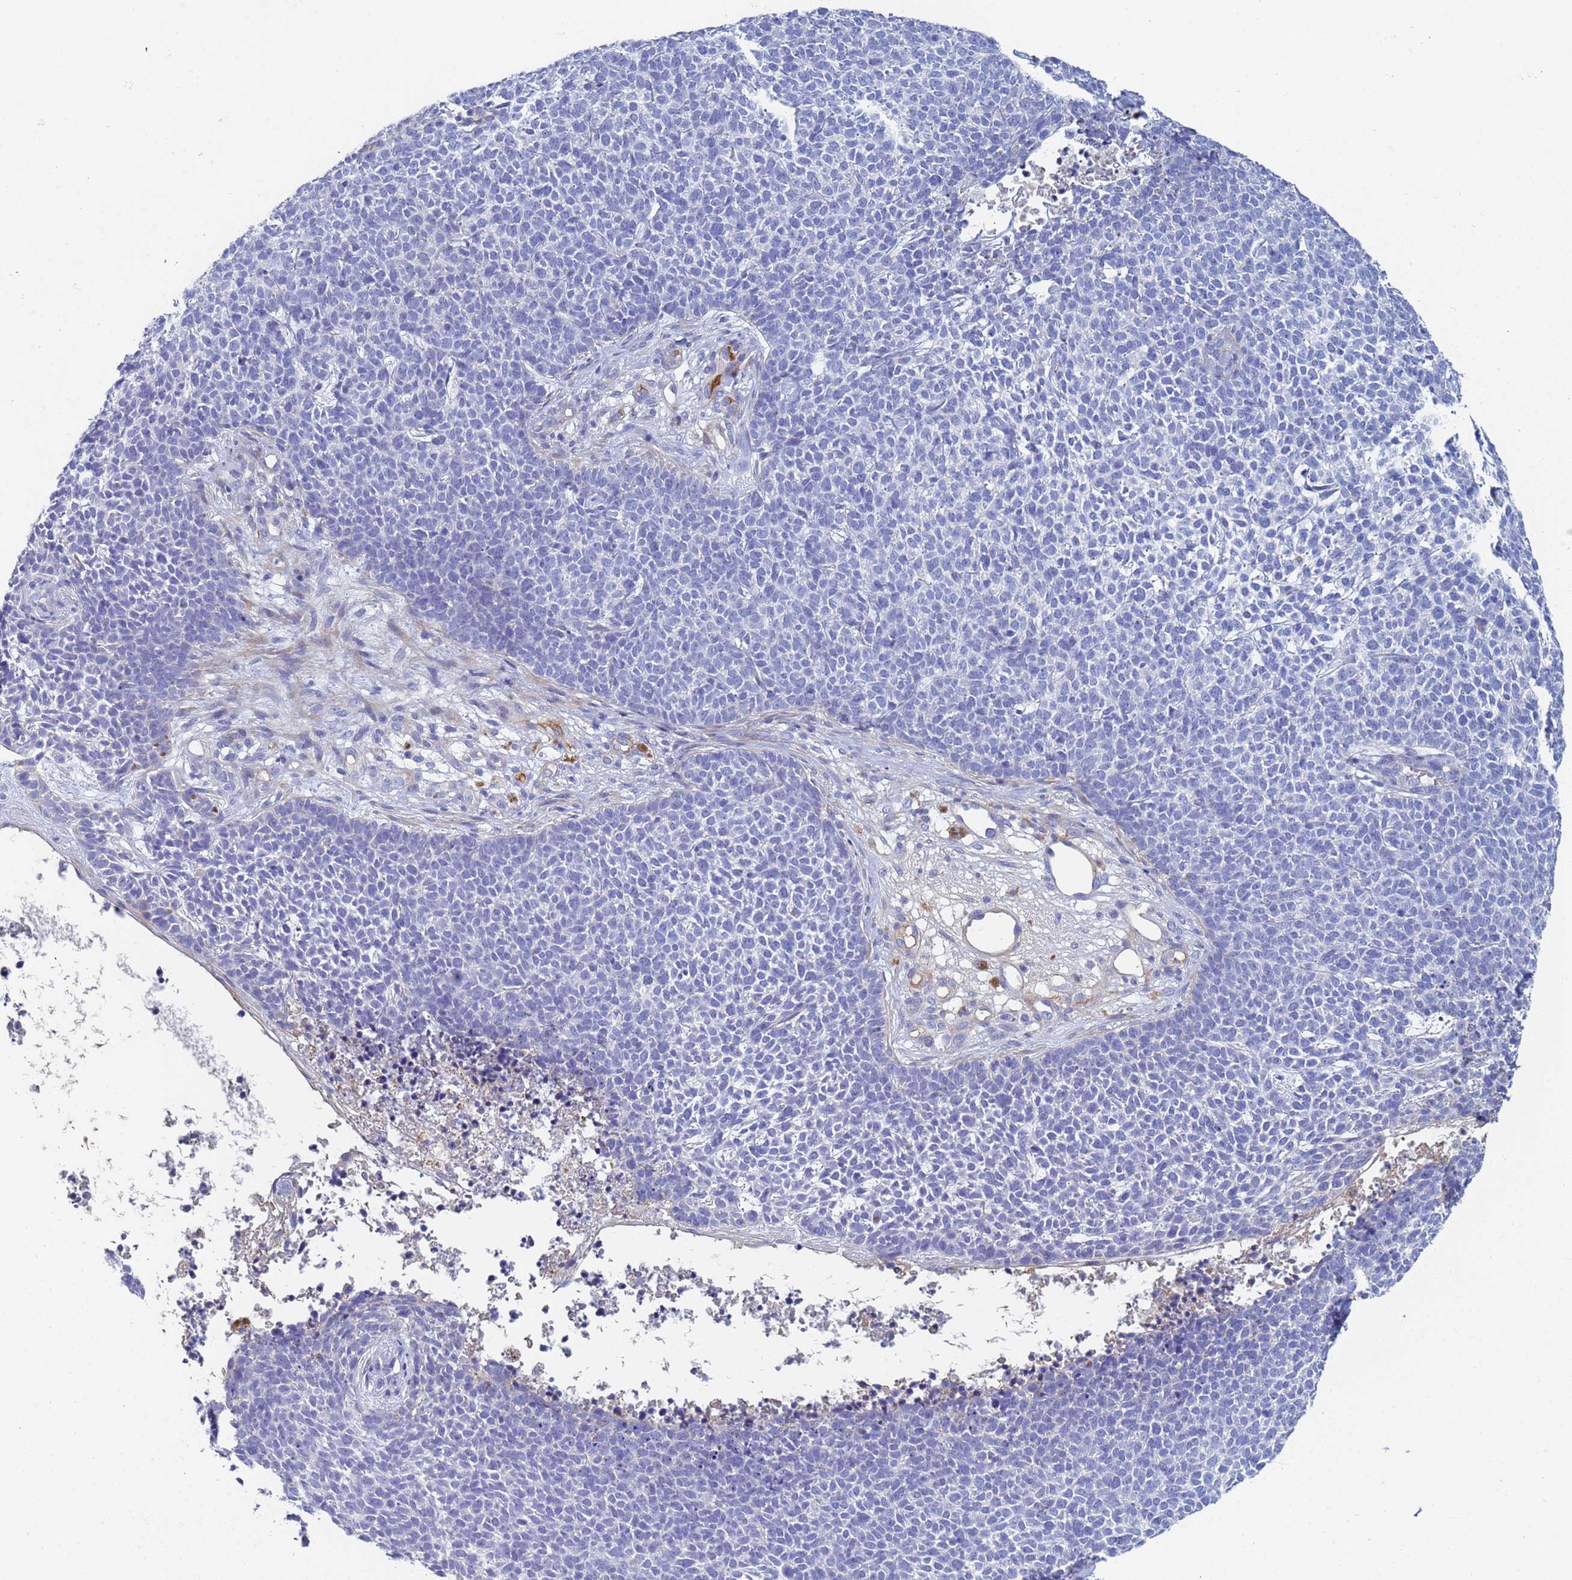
{"staining": {"intensity": "negative", "quantity": "none", "location": "none"}, "tissue": "skin cancer", "cell_type": "Tumor cells", "image_type": "cancer", "snomed": [{"axis": "morphology", "description": "Basal cell carcinoma"}, {"axis": "topography", "description": "Skin"}], "caption": "The image demonstrates no staining of tumor cells in skin basal cell carcinoma.", "gene": "ABCA8", "patient": {"sex": "female", "age": 84}}